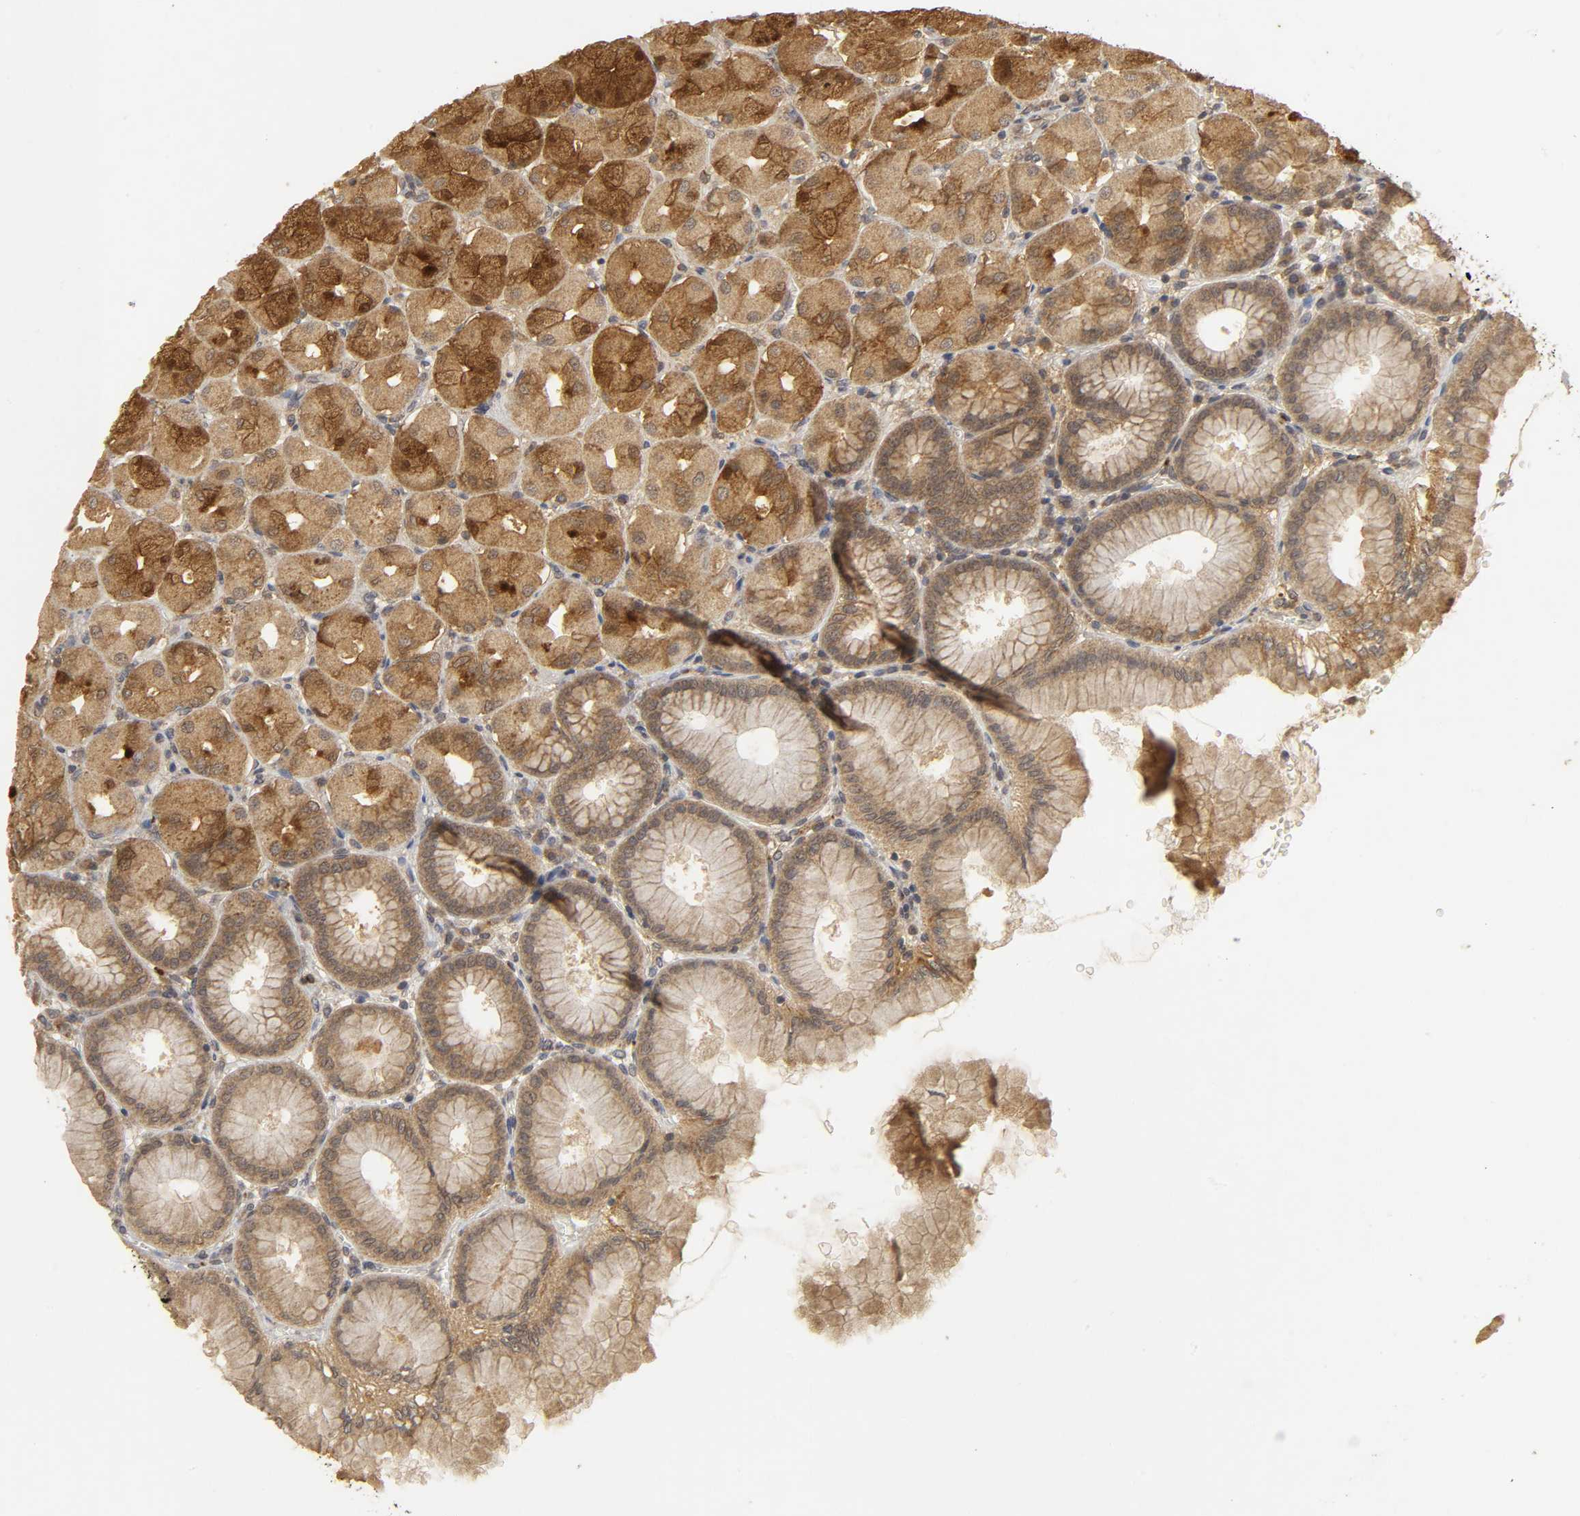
{"staining": {"intensity": "strong", "quantity": ">75%", "location": "cytoplasmic/membranous"}, "tissue": "stomach", "cell_type": "Glandular cells", "image_type": "normal", "snomed": [{"axis": "morphology", "description": "Normal tissue, NOS"}, {"axis": "topography", "description": "Stomach, upper"}], "caption": "Brown immunohistochemical staining in benign human stomach exhibits strong cytoplasmic/membranous expression in about >75% of glandular cells.", "gene": "TRAF6", "patient": {"sex": "female", "age": 56}}